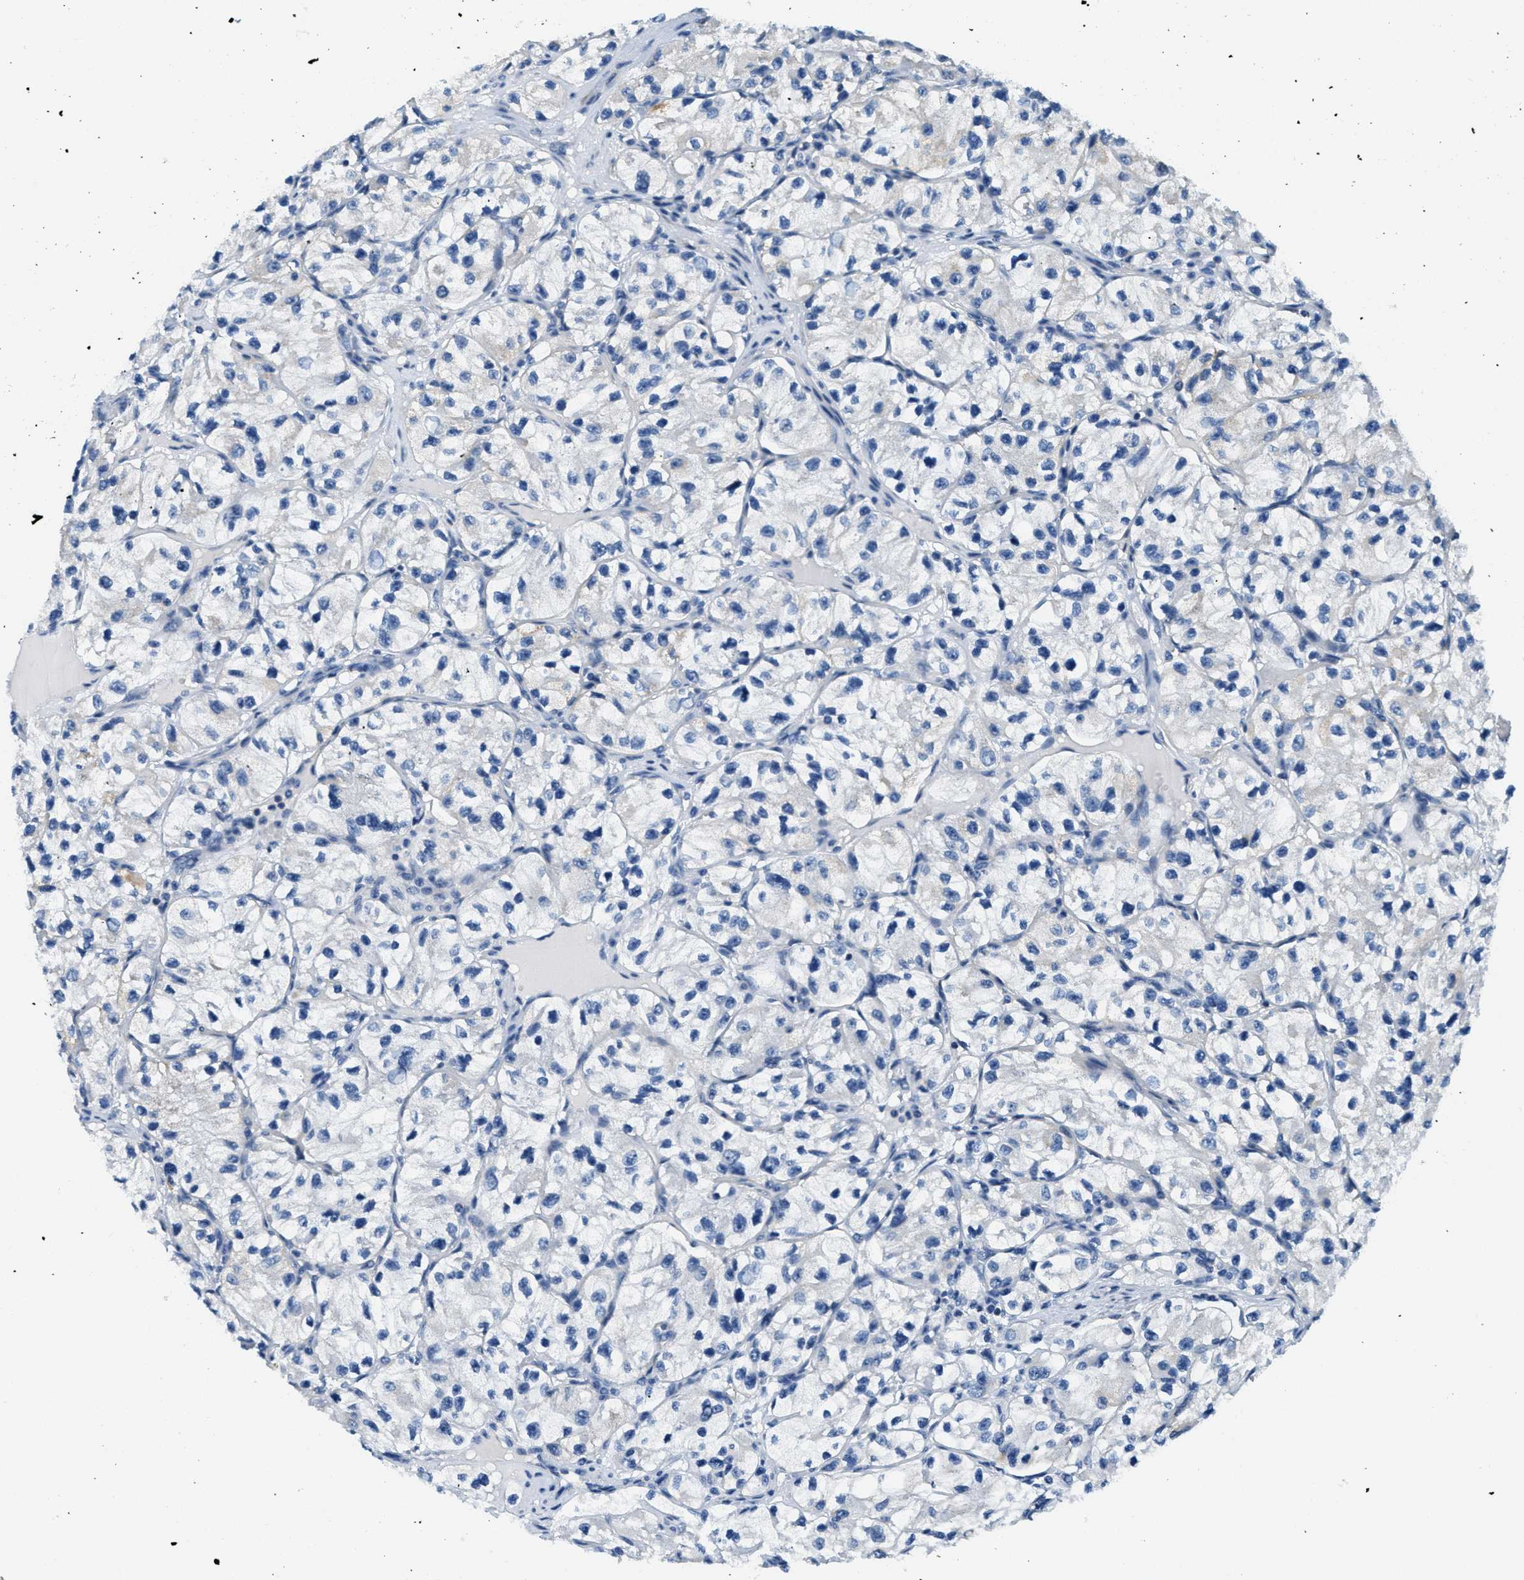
{"staining": {"intensity": "weak", "quantity": "<25%", "location": "cytoplasmic/membranous"}, "tissue": "renal cancer", "cell_type": "Tumor cells", "image_type": "cancer", "snomed": [{"axis": "morphology", "description": "Adenocarcinoma, NOS"}, {"axis": "topography", "description": "Kidney"}], "caption": "Human renal adenocarcinoma stained for a protein using immunohistochemistry reveals no staining in tumor cells.", "gene": "CA4", "patient": {"sex": "female", "age": 57}}